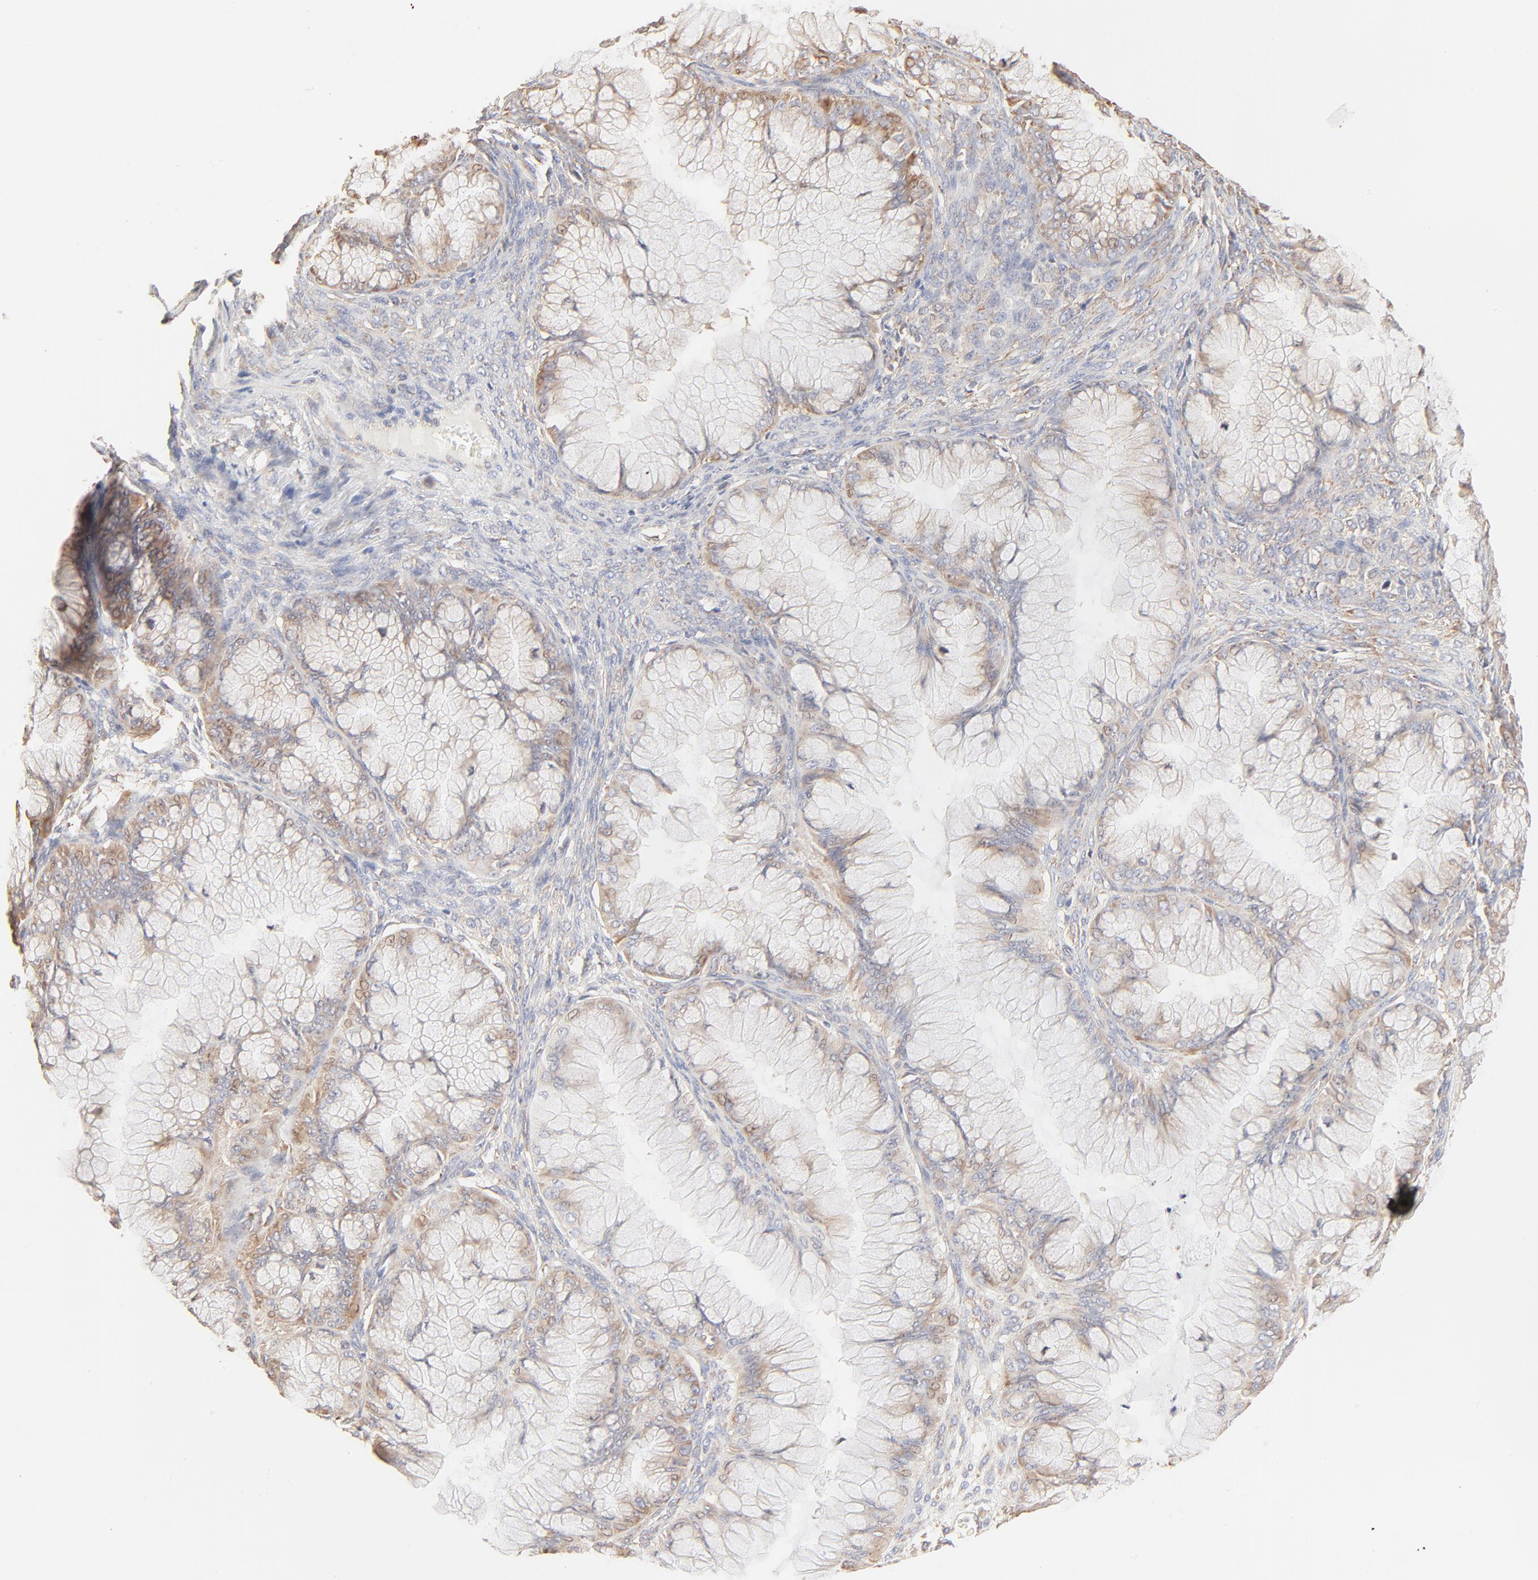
{"staining": {"intensity": "weak", "quantity": ">75%", "location": "cytoplasmic/membranous"}, "tissue": "ovarian cancer", "cell_type": "Tumor cells", "image_type": "cancer", "snomed": [{"axis": "morphology", "description": "Cystadenocarcinoma, mucinous, NOS"}, {"axis": "topography", "description": "Ovary"}], "caption": "High-magnification brightfield microscopy of ovarian cancer stained with DAB (brown) and counterstained with hematoxylin (blue). tumor cells exhibit weak cytoplasmic/membranous staining is appreciated in approximately>75% of cells. The protein of interest is shown in brown color, while the nuclei are stained blue.", "gene": "RPS20", "patient": {"sex": "female", "age": 63}}